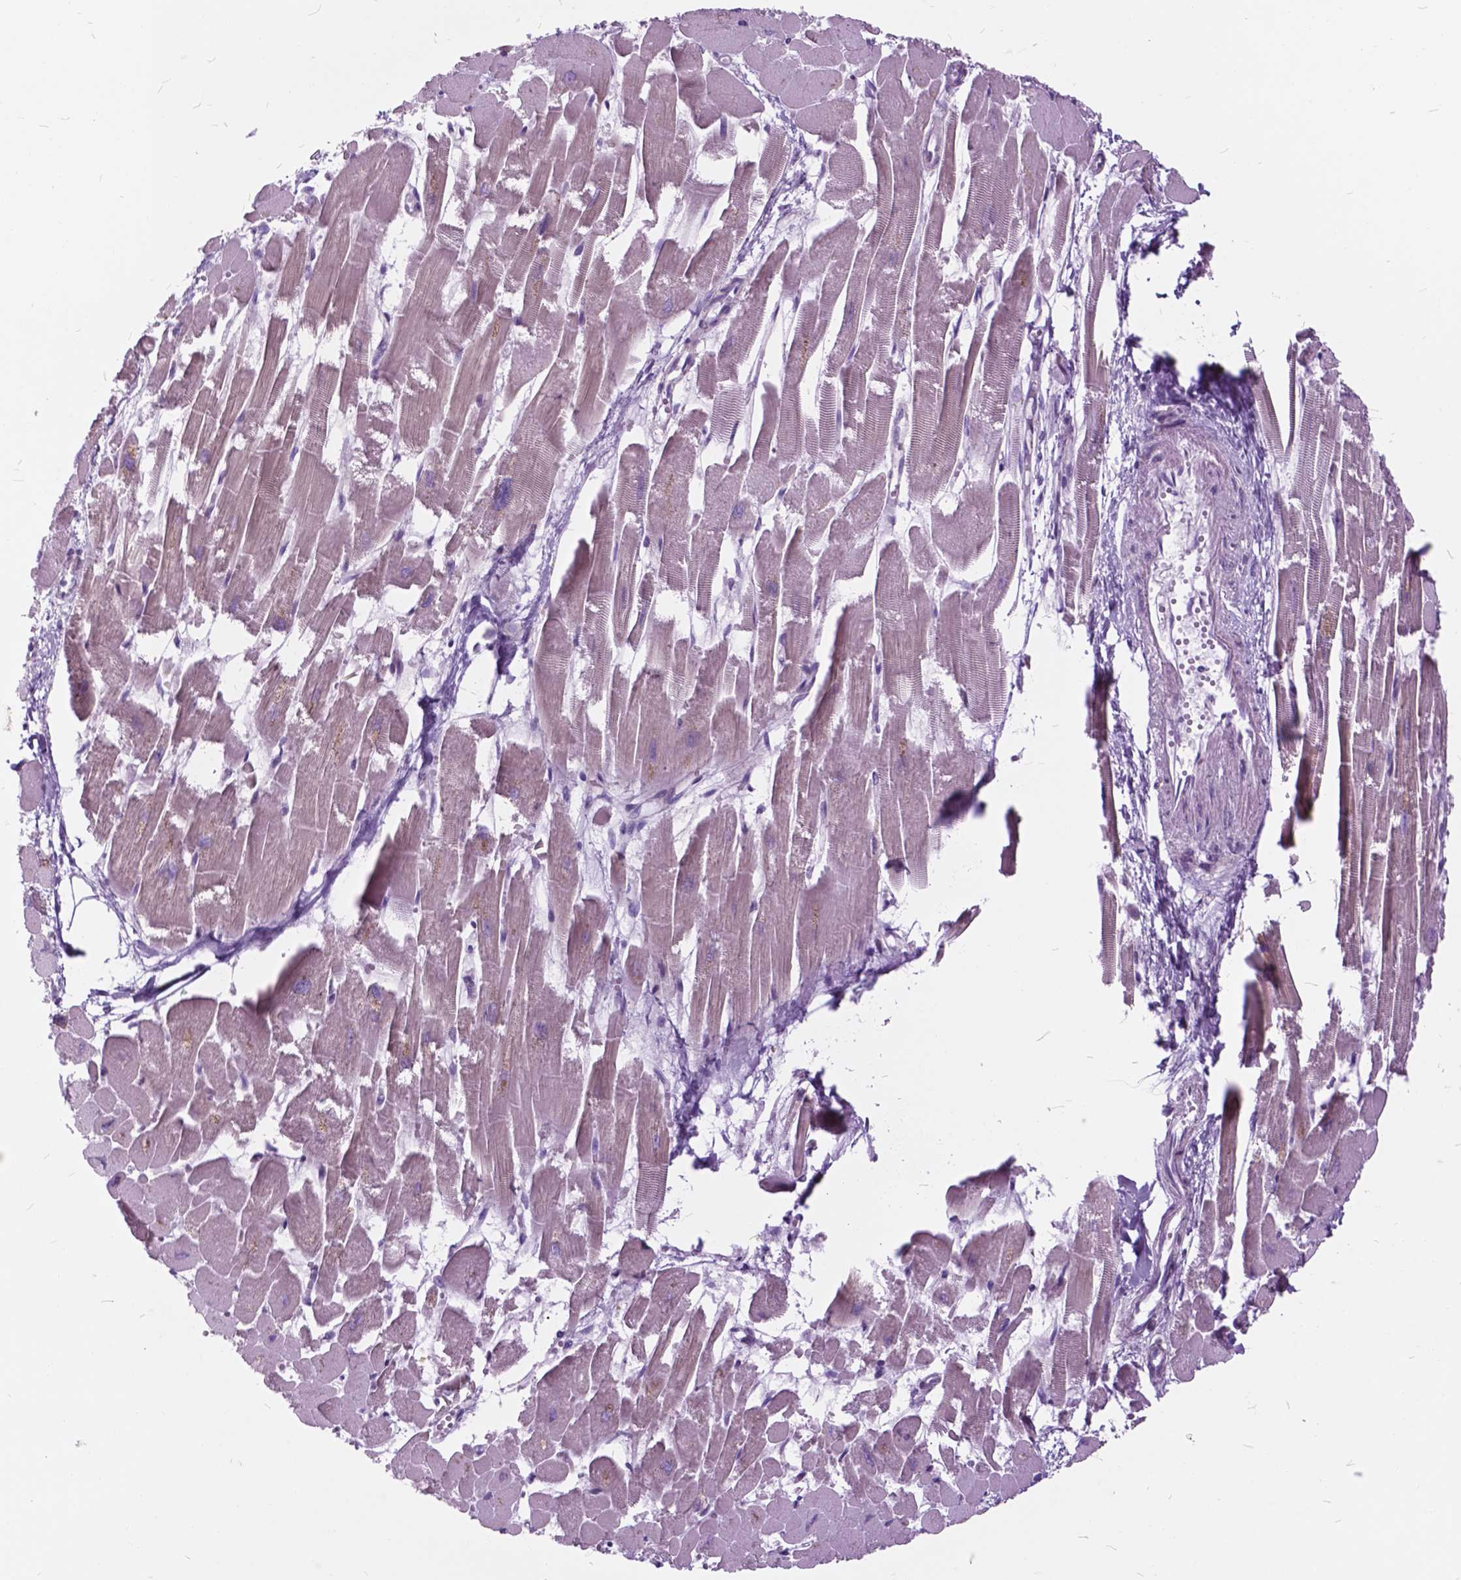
{"staining": {"intensity": "negative", "quantity": "none", "location": "none"}, "tissue": "heart muscle", "cell_type": "Cardiomyocytes", "image_type": "normal", "snomed": [{"axis": "morphology", "description": "Normal tissue, NOS"}, {"axis": "topography", "description": "Heart"}], "caption": "Immunohistochemical staining of benign human heart muscle reveals no significant expression in cardiomyocytes. (Brightfield microscopy of DAB immunohistochemistry (IHC) at high magnification).", "gene": "SP140", "patient": {"sex": "female", "age": 52}}